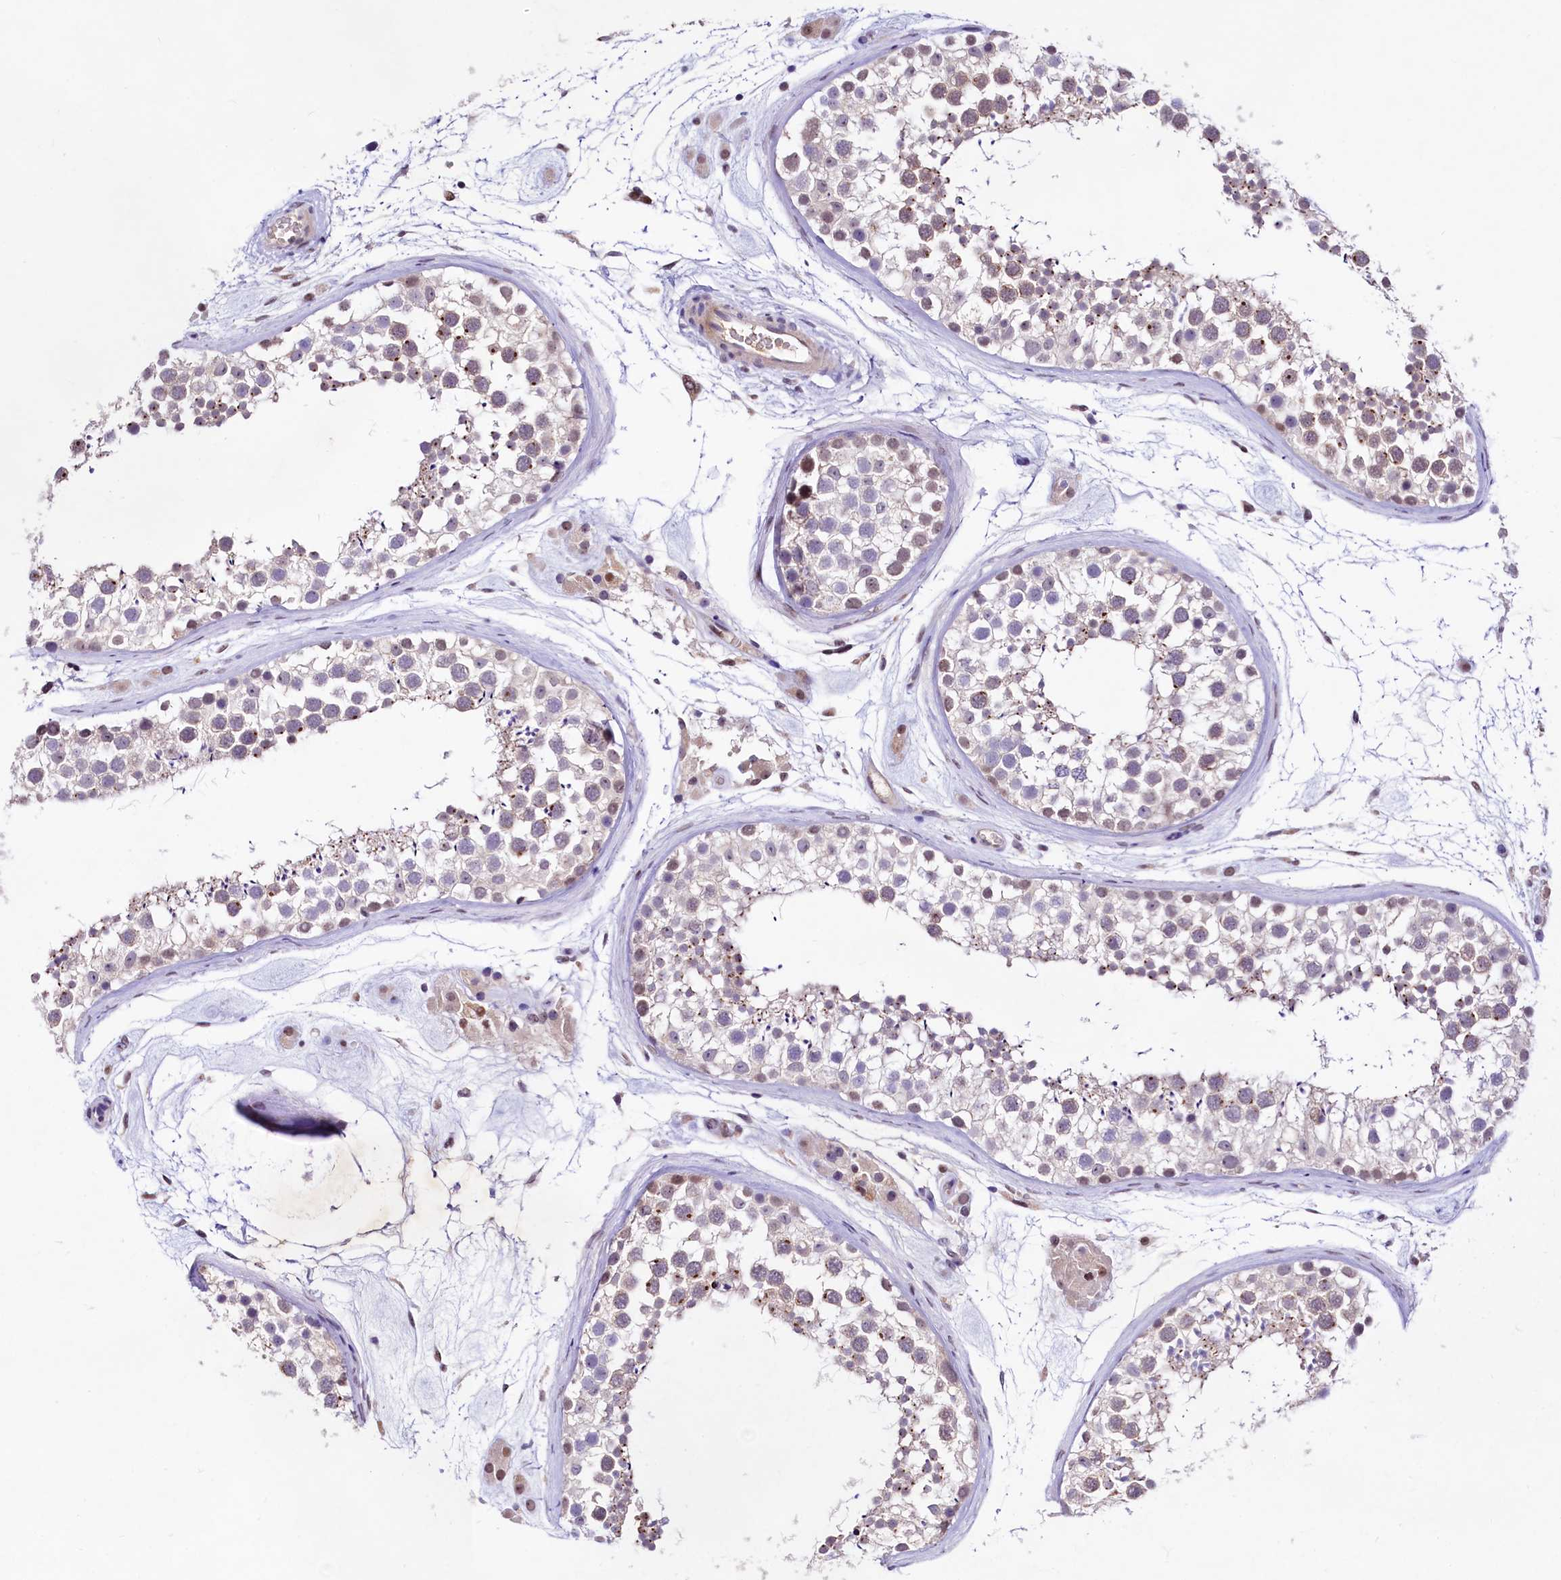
{"staining": {"intensity": "moderate", "quantity": "<25%", "location": "nuclear"}, "tissue": "testis", "cell_type": "Cells in seminiferous ducts", "image_type": "normal", "snomed": [{"axis": "morphology", "description": "Normal tissue, NOS"}, {"axis": "topography", "description": "Testis"}], "caption": "Immunohistochemical staining of unremarkable testis exhibits low levels of moderate nuclear staining in approximately <25% of cells in seminiferous ducts.", "gene": "LEUTX", "patient": {"sex": "male", "age": 46}}